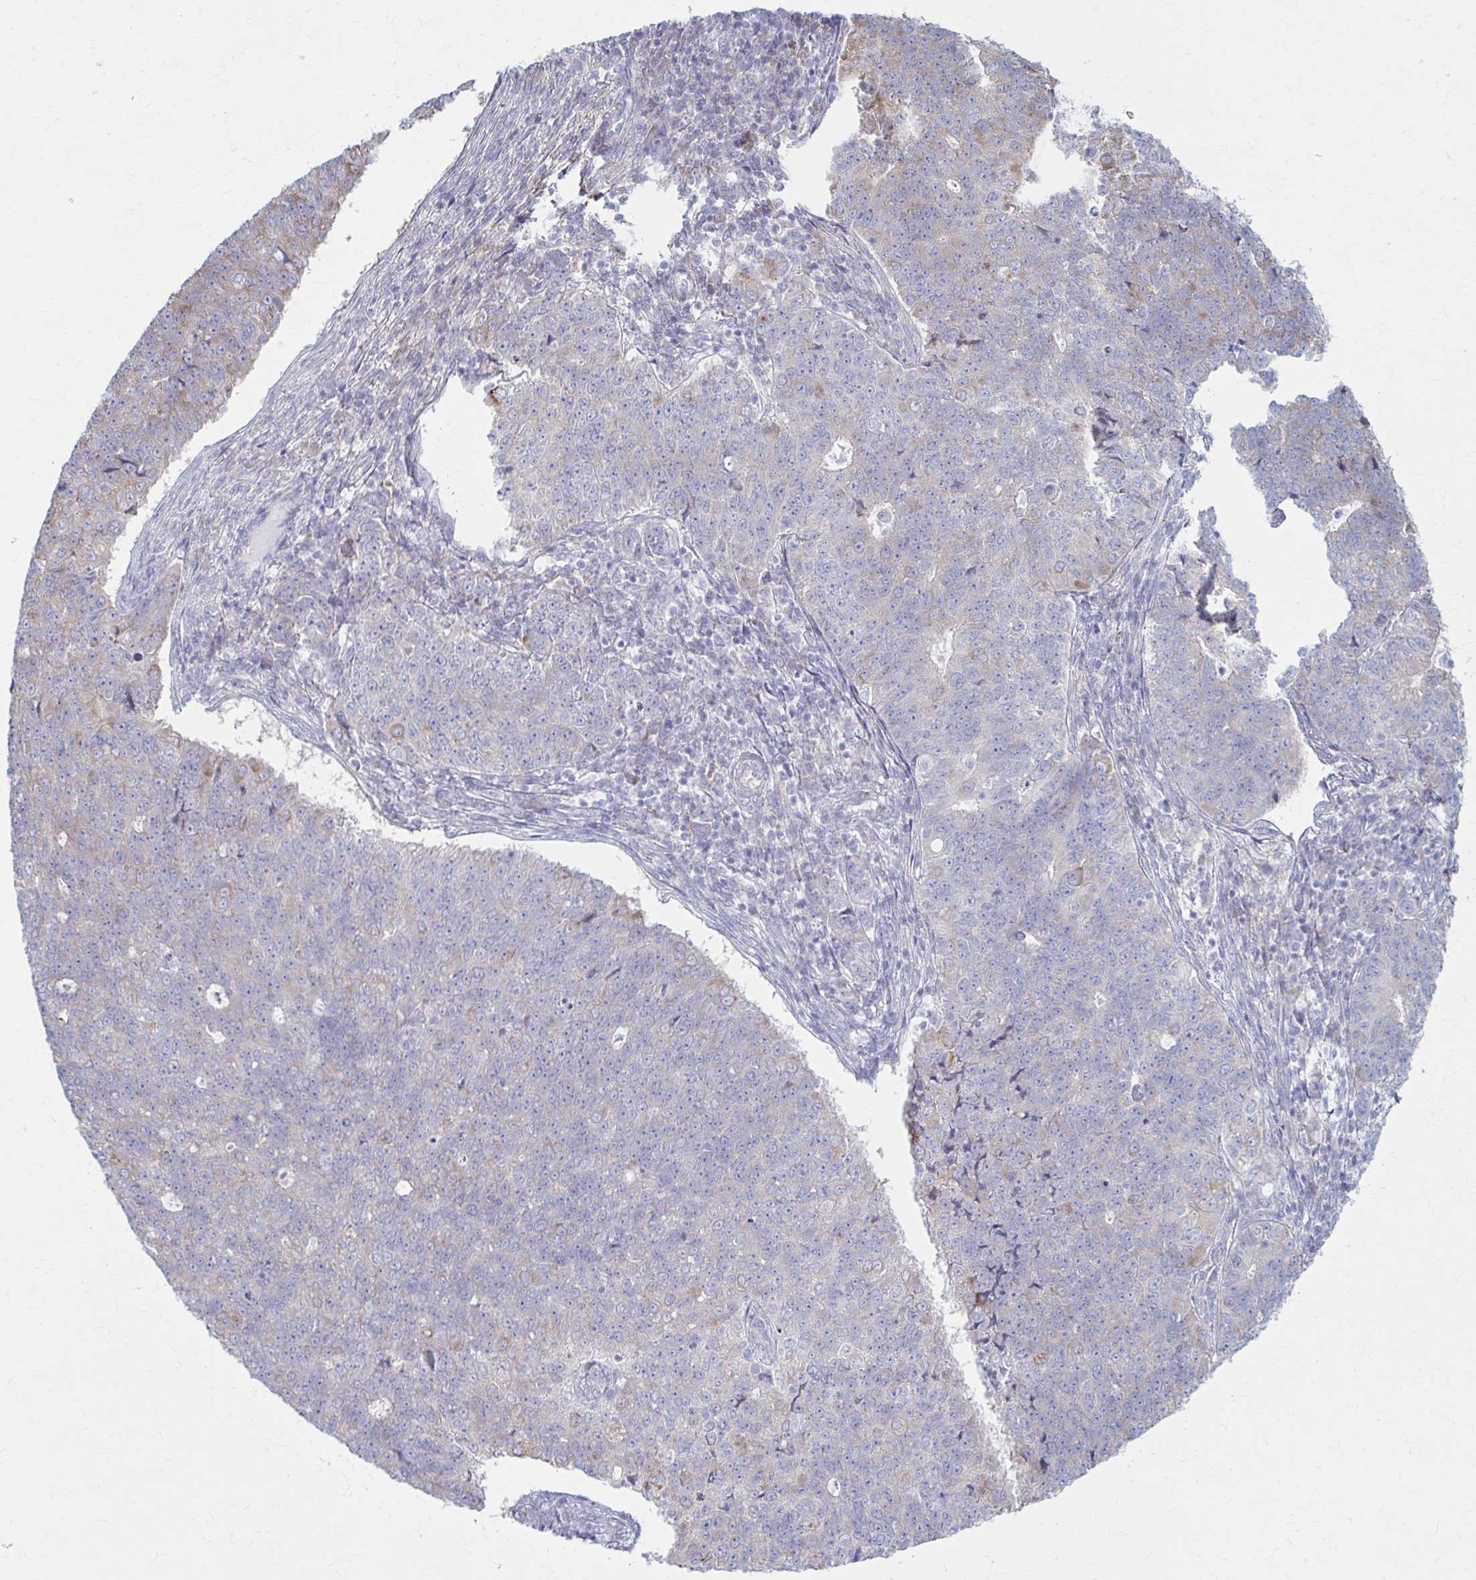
{"staining": {"intensity": "weak", "quantity": "<25%", "location": "cytoplasmic/membranous"}, "tissue": "endometrial cancer", "cell_type": "Tumor cells", "image_type": "cancer", "snomed": [{"axis": "morphology", "description": "Adenocarcinoma, NOS"}, {"axis": "topography", "description": "Endometrium"}], "caption": "Image shows no significant protein positivity in tumor cells of adenocarcinoma (endometrial). (DAB (3,3'-diaminobenzidine) immunohistochemistry (IHC), high magnification).", "gene": "PRKRA", "patient": {"sex": "female", "age": 43}}